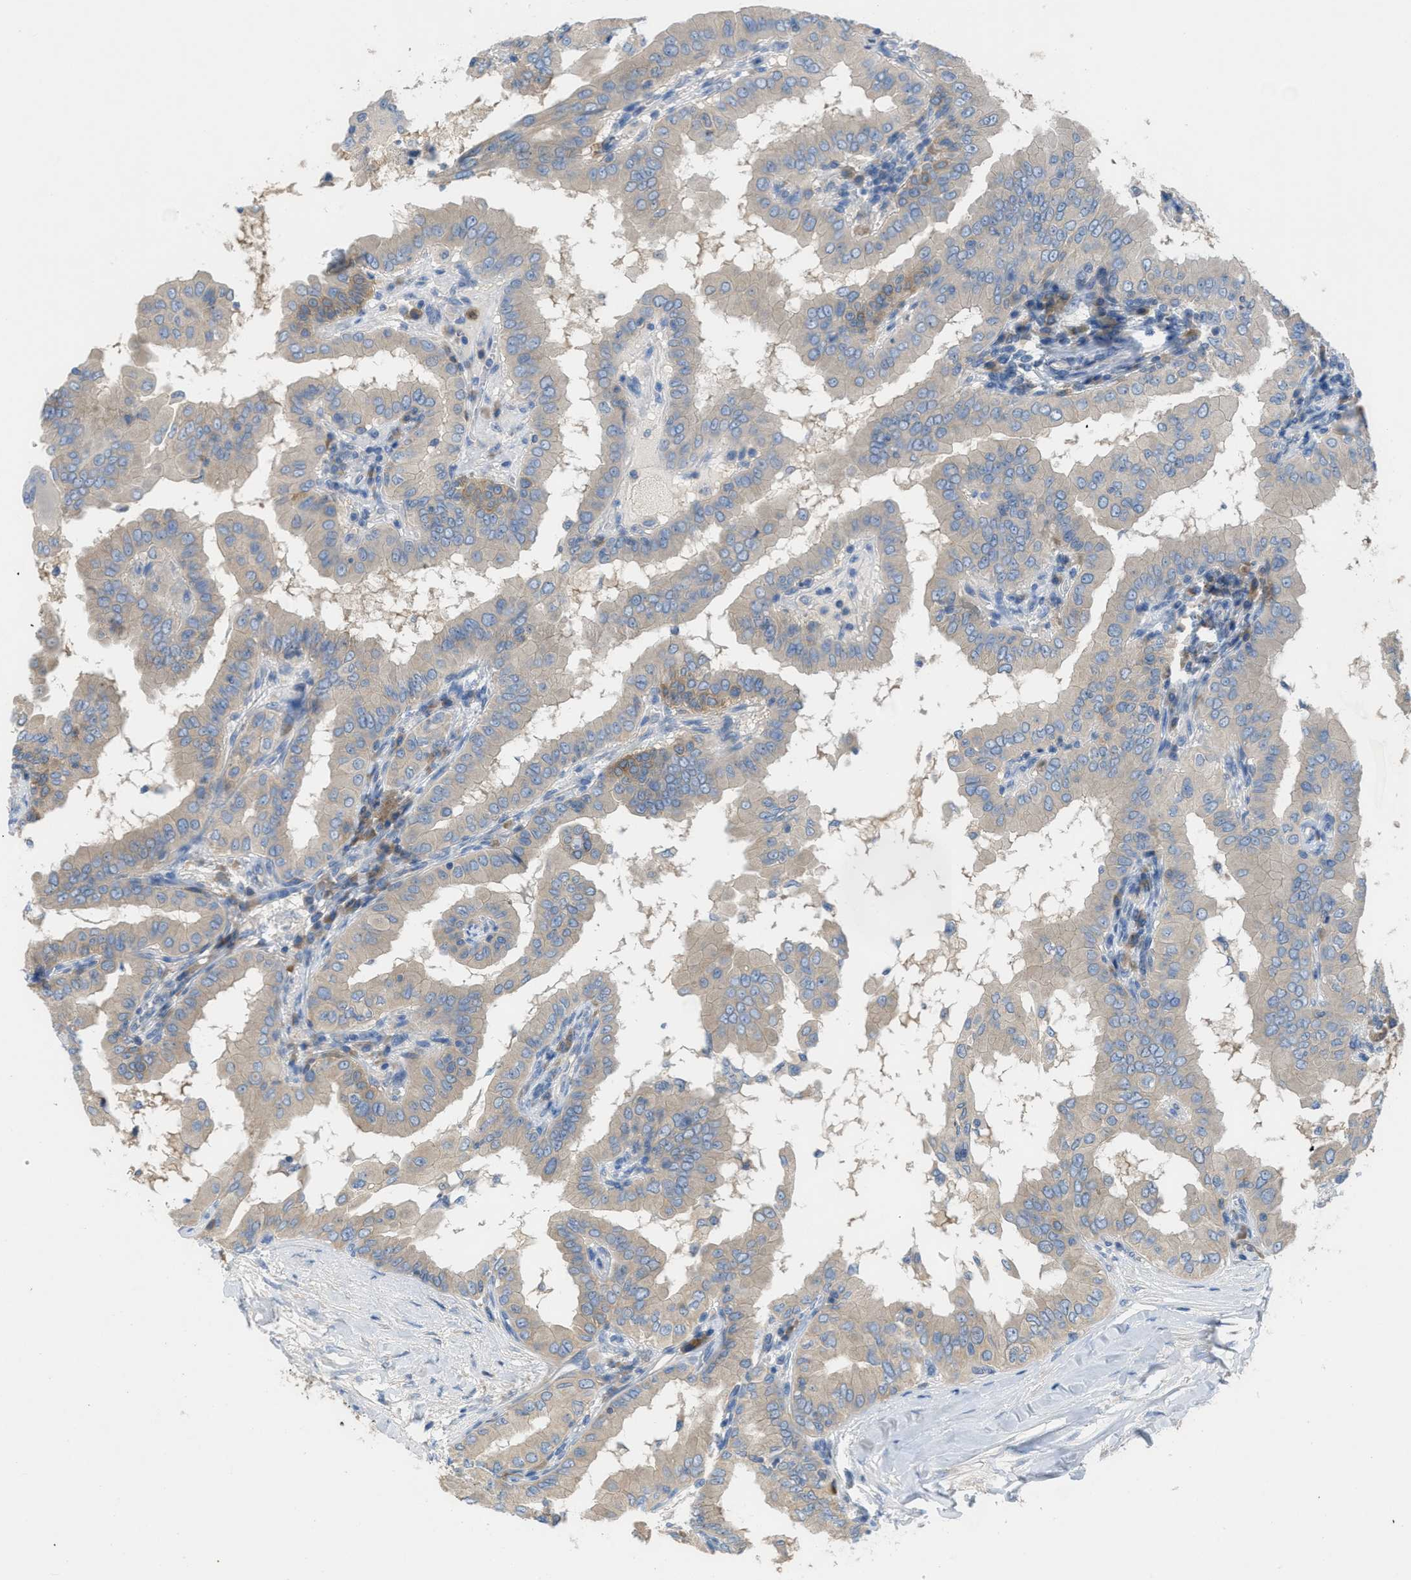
{"staining": {"intensity": "weak", "quantity": ">75%", "location": "cytoplasmic/membranous"}, "tissue": "thyroid cancer", "cell_type": "Tumor cells", "image_type": "cancer", "snomed": [{"axis": "morphology", "description": "Papillary adenocarcinoma, NOS"}, {"axis": "topography", "description": "Thyroid gland"}], "caption": "Human thyroid cancer (papillary adenocarcinoma) stained for a protein (brown) demonstrates weak cytoplasmic/membranous positive staining in about >75% of tumor cells.", "gene": "UBA5", "patient": {"sex": "male", "age": 33}}